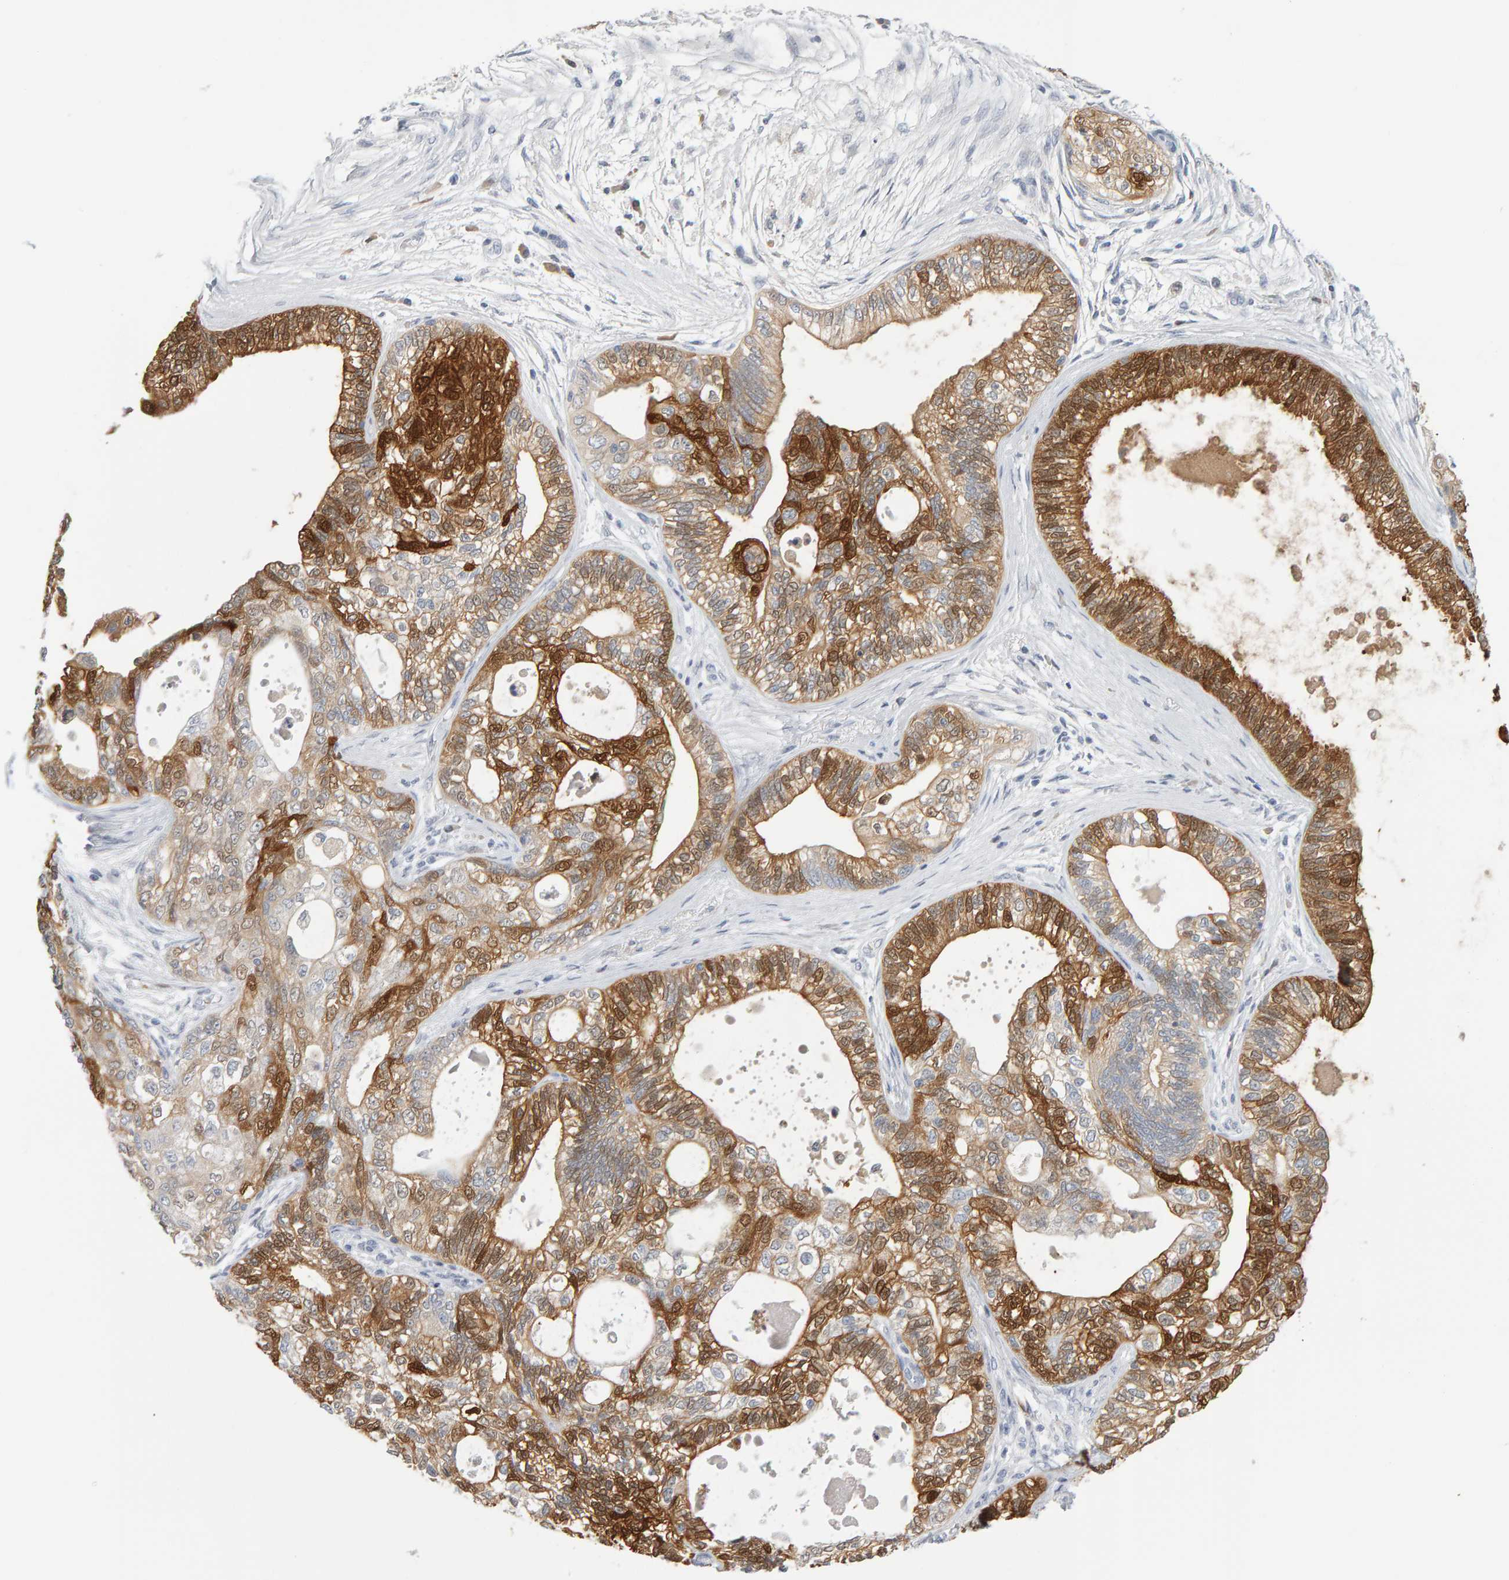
{"staining": {"intensity": "moderate", "quantity": ">75%", "location": "cytoplasmic/membranous"}, "tissue": "pancreatic cancer", "cell_type": "Tumor cells", "image_type": "cancer", "snomed": [{"axis": "morphology", "description": "Adenocarcinoma, NOS"}, {"axis": "topography", "description": "Pancreas"}], "caption": "A high-resolution micrograph shows immunohistochemistry staining of pancreatic cancer (adenocarcinoma), which reveals moderate cytoplasmic/membranous staining in about >75% of tumor cells.", "gene": "CTH", "patient": {"sex": "male", "age": 72}}